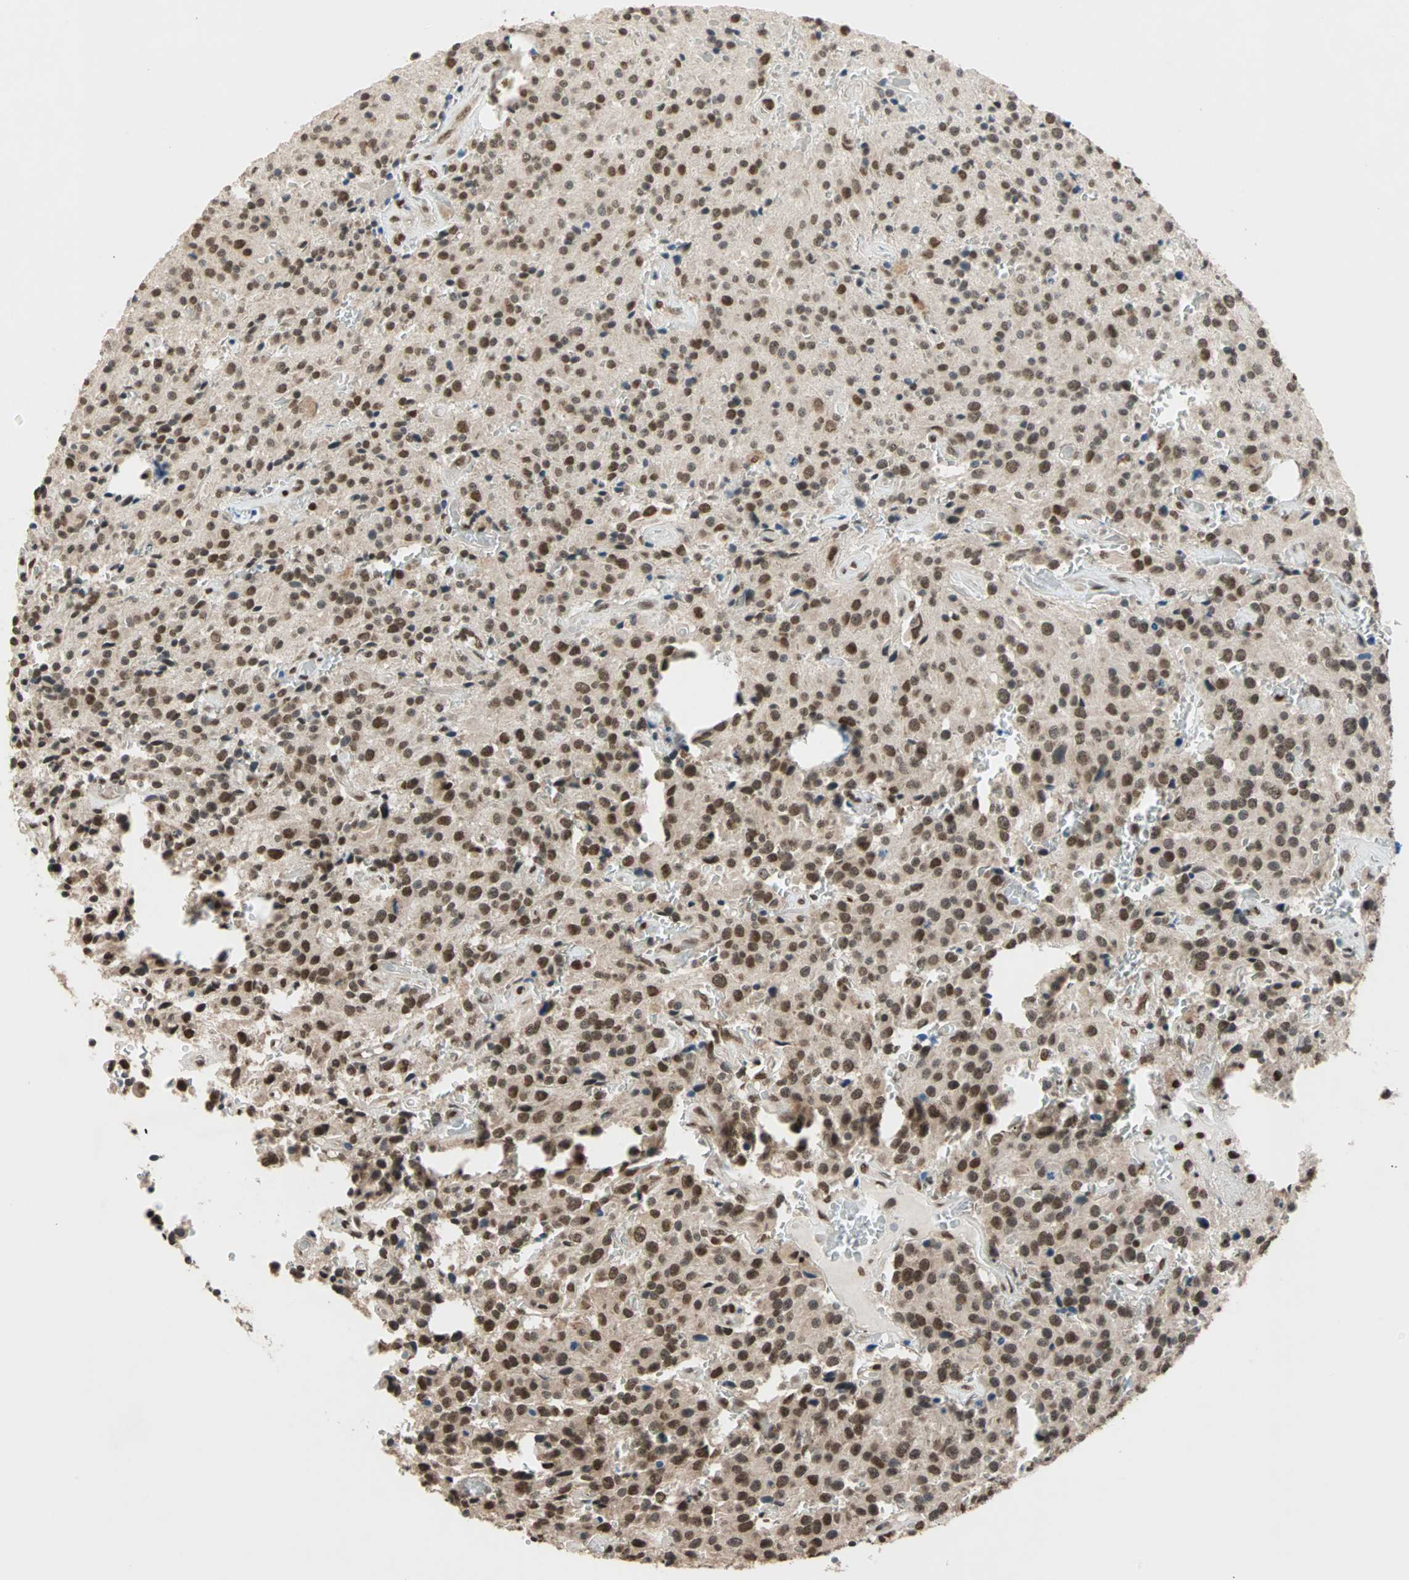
{"staining": {"intensity": "strong", "quantity": ">75%", "location": "nuclear"}, "tissue": "glioma", "cell_type": "Tumor cells", "image_type": "cancer", "snomed": [{"axis": "morphology", "description": "Glioma, malignant, Low grade"}, {"axis": "topography", "description": "Brain"}], "caption": "Glioma stained with immunohistochemistry displays strong nuclear expression in approximately >75% of tumor cells. The staining was performed using DAB to visualize the protein expression in brown, while the nuclei were stained in blue with hematoxylin (Magnification: 20x).", "gene": "DAZAP1", "patient": {"sex": "male", "age": 58}}